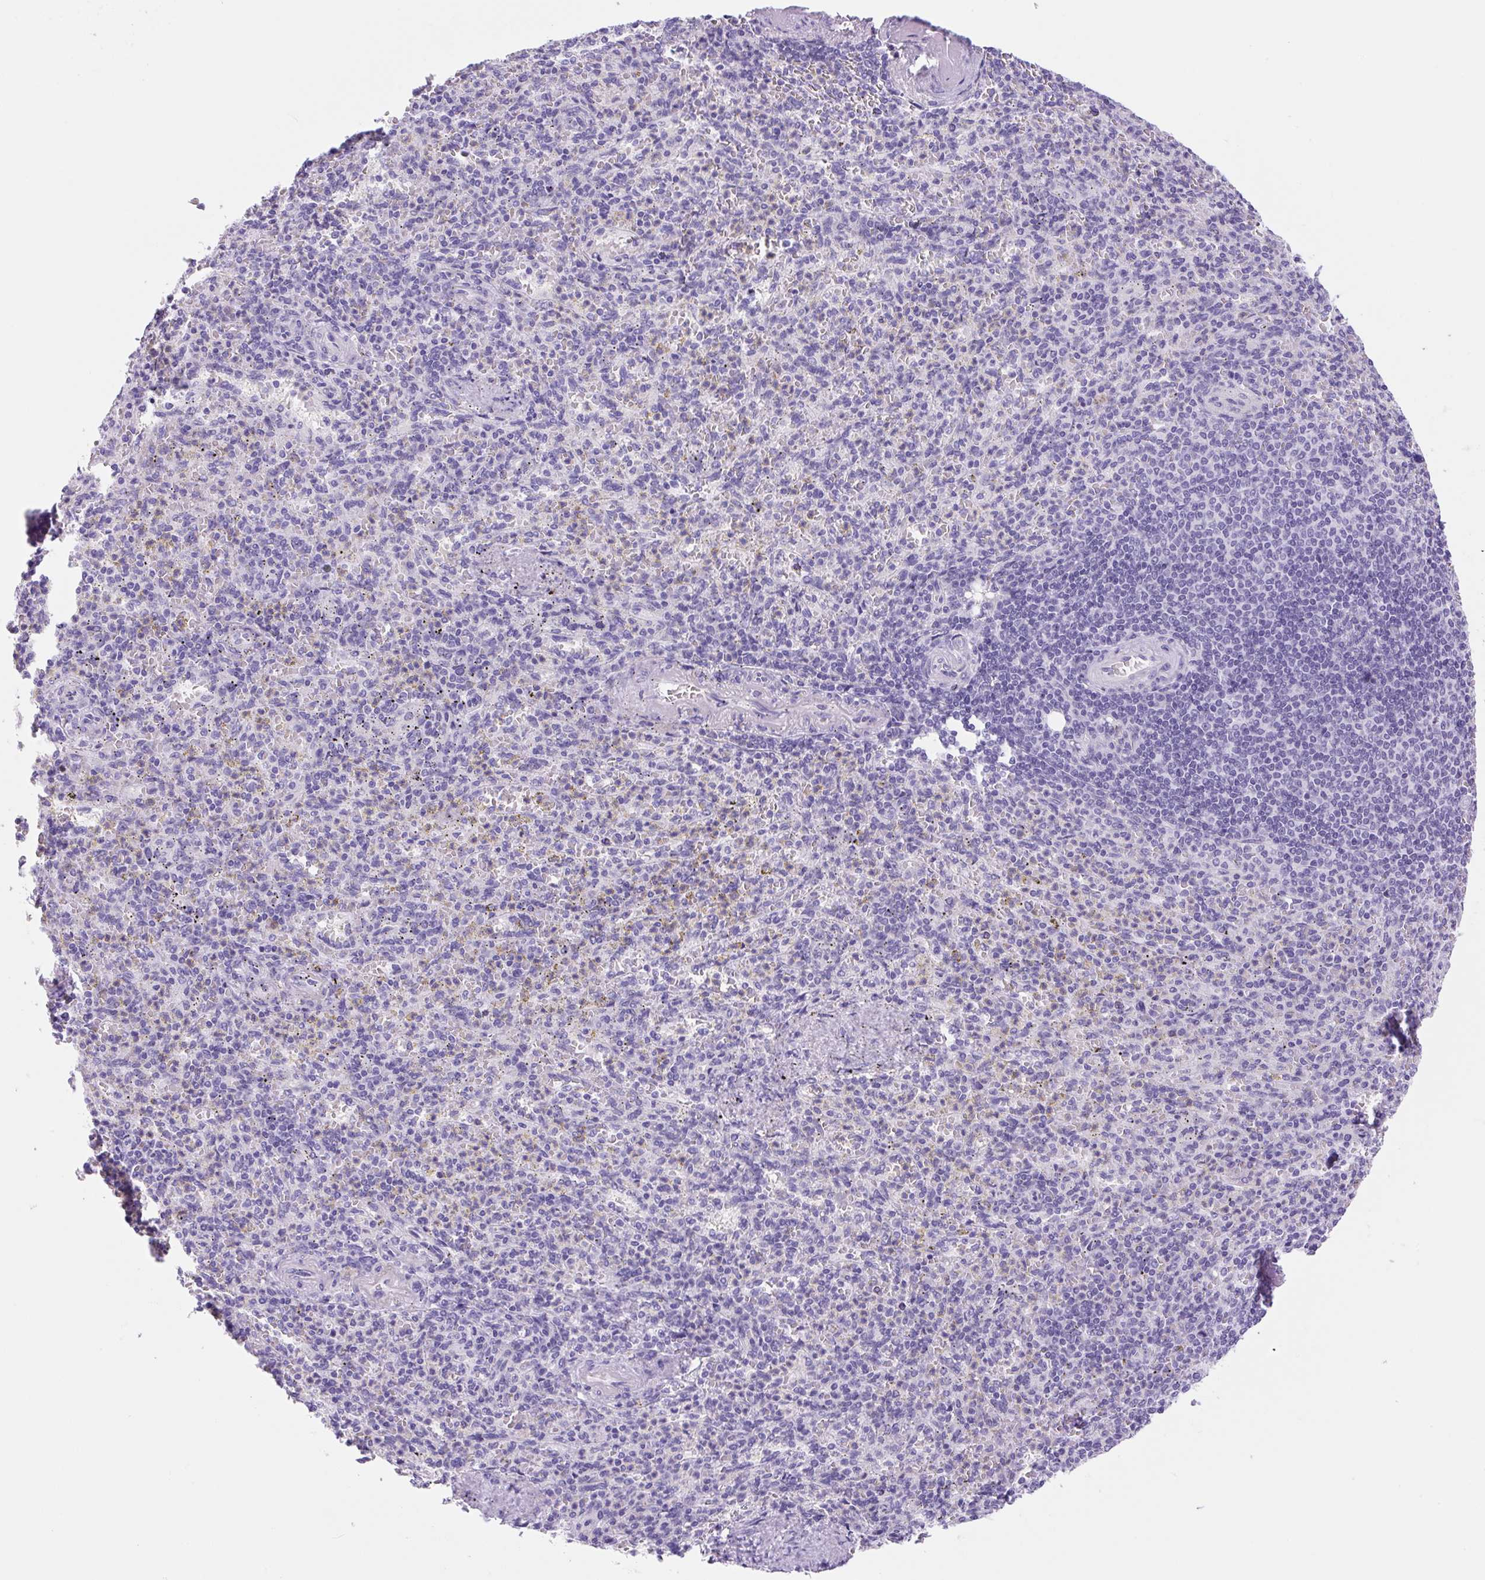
{"staining": {"intensity": "negative", "quantity": "none", "location": "none"}, "tissue": "spleen", "cell_type": "Cells in red pulp", "image_type": "normal", "snomed": [{"axis": "morphology", "description": "Normal tissue, NOS"}, {"axis": "topography", "description": "Spleen"}], "caption": "This is an immunohistochemistry histopathology image of benign spleen. There is no staining in cells in red pulp.", "gene": "PRRT1", "patient": {"sex": "female", "age": 74}}